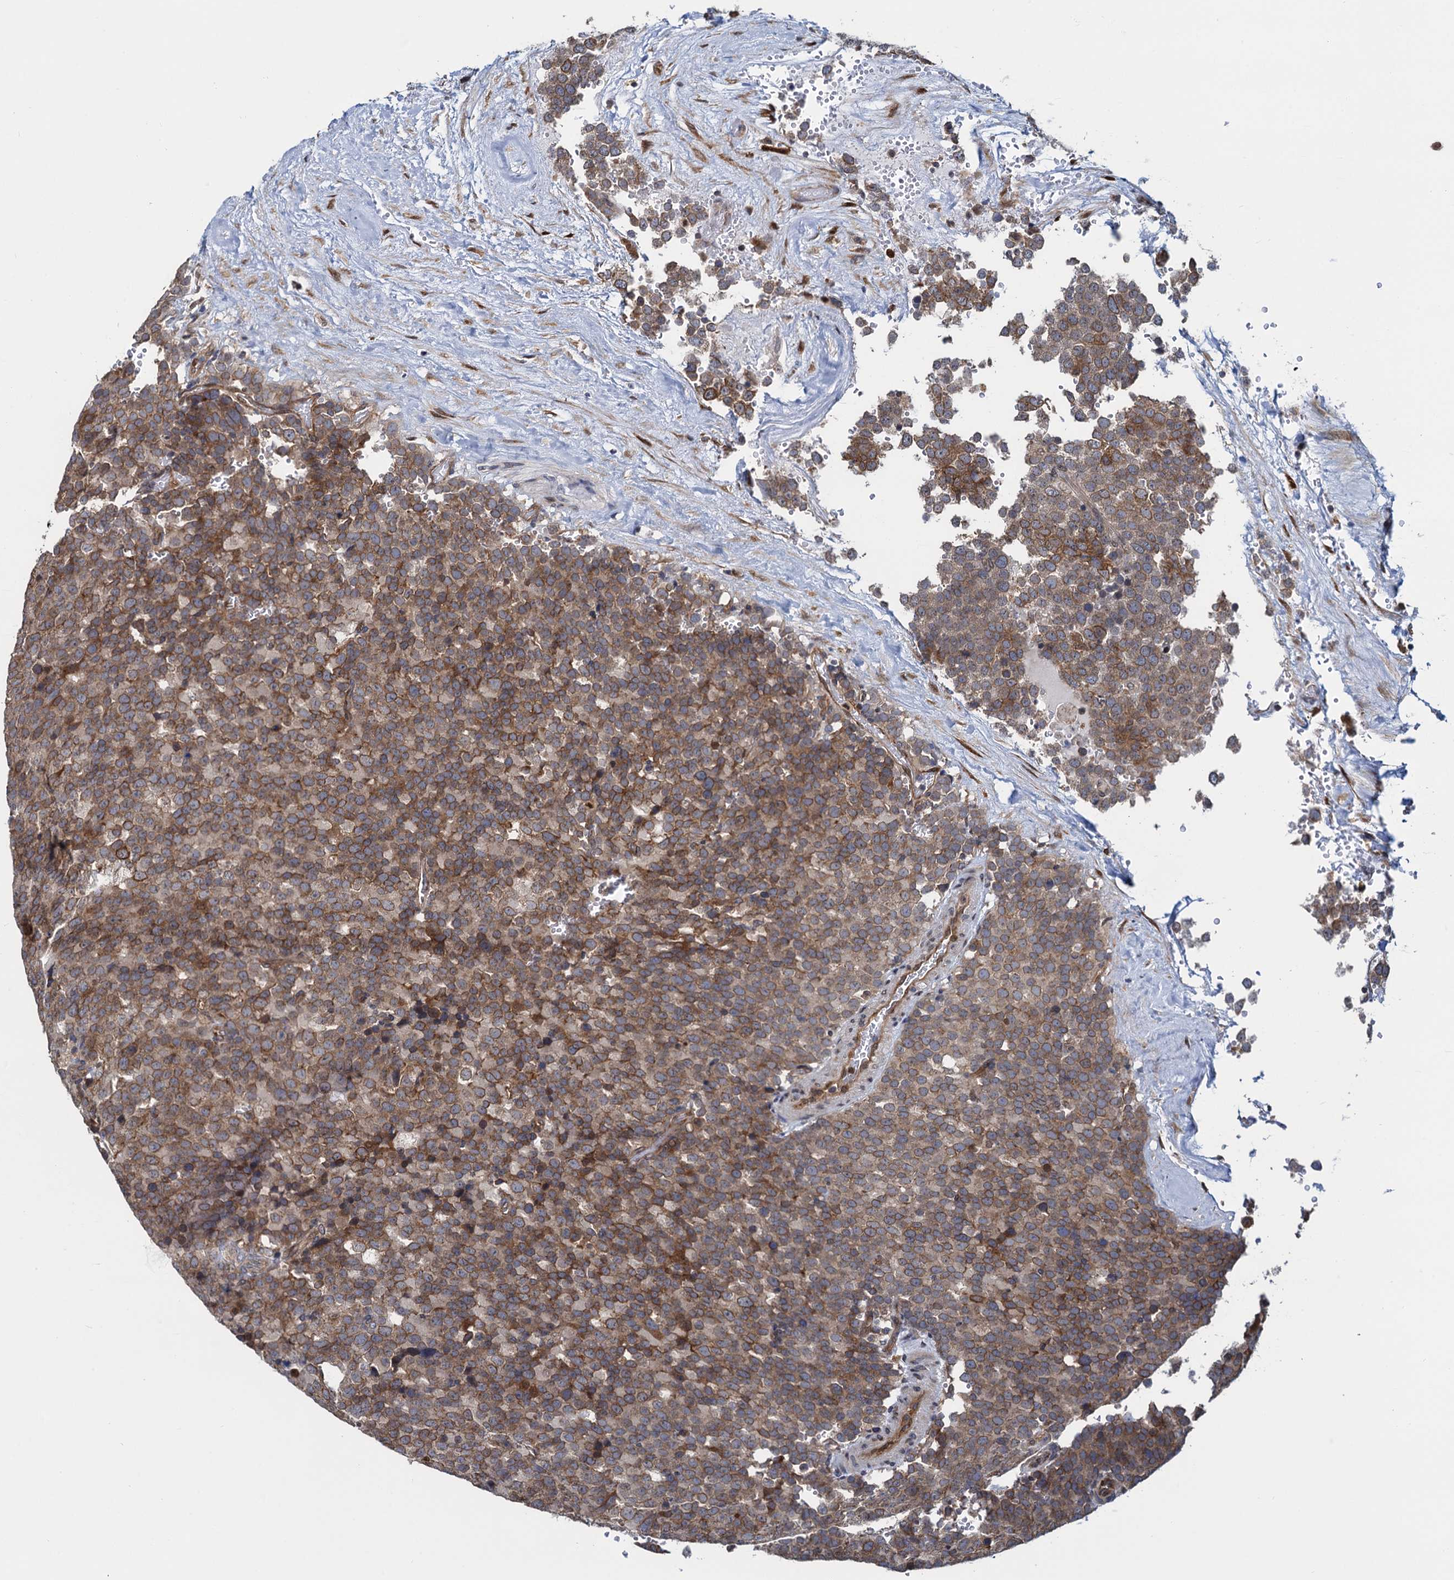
{"staining": {"intensity": "moderate", "quantity": ">75%", "location": "cytoplasmic/membranous"}, "tissue": "testis cancer", "cell_type": "Tumor cells", "image_type": "cancer", "snomed": [{"axis": "morphology", "description": "Seminoma, NOS"}, {"axis": "topography", "description": "Testis"}], "caption": "Immunohistochemical staining of testis cancer (seminoma) displays moderate cytoplasmic/membranous protein staining in about >75% of tumor cells.", "gene": "RNF125", "patient": {"sex": "male", "age": 71}}